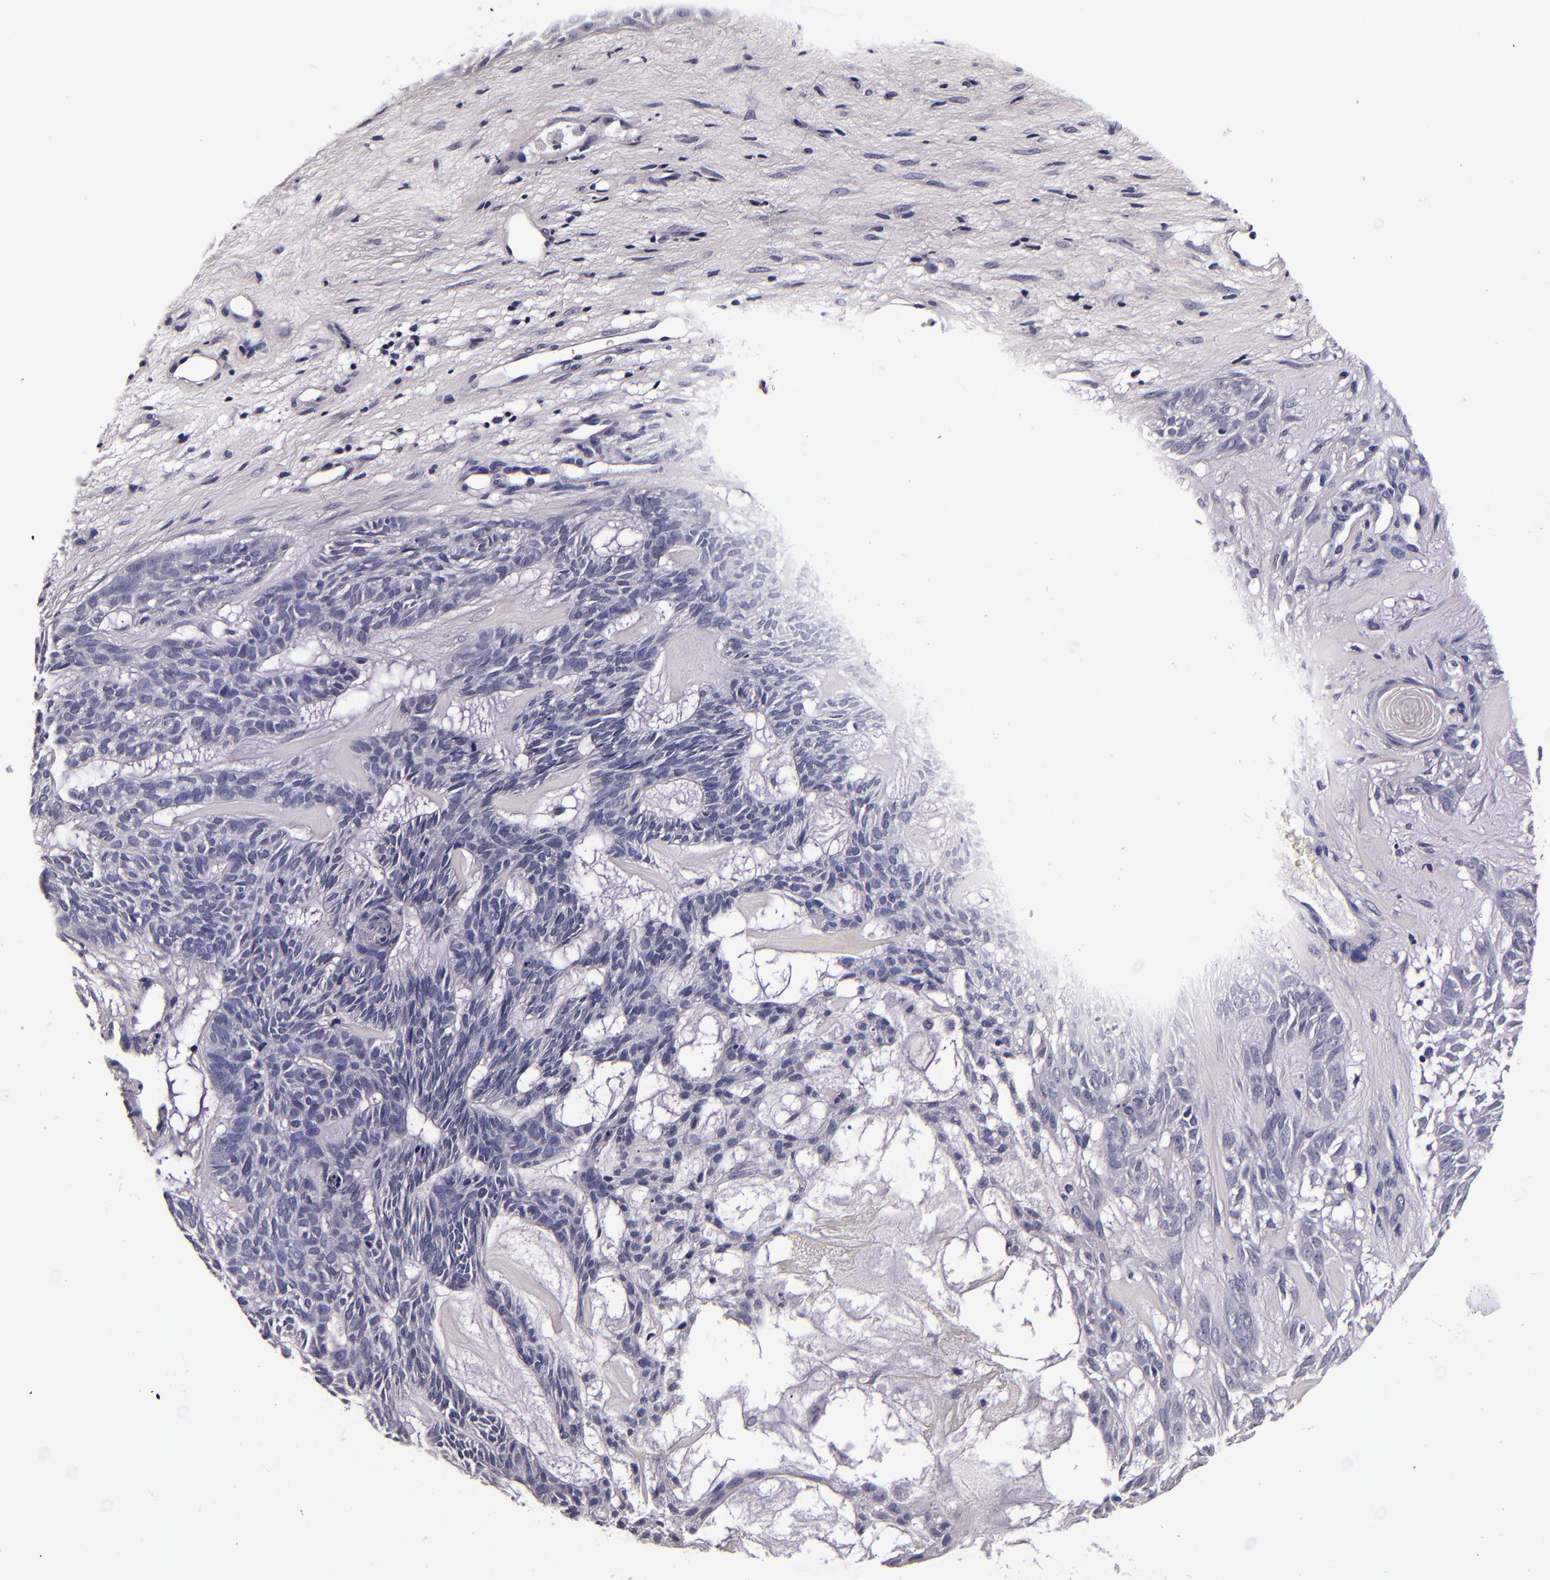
{"staining": {"intensity": "negative", "quantity": "none", "location": "none"}, "tissue": "skin cancer", "cell_type": "Tumor cells", "image_type": "cancer", "snomed": [{"axis": "morphology", "description": "Basal cell carcinoma"}, {"axis": "topography", "description": "Skin"}], "caption": "IHC histopathology image of skin cancer stained for a protein (brown), which exhibits no staining in tumor cells.", "gene": "FBN1", "patient": {"sex": "male", "age": 75}}